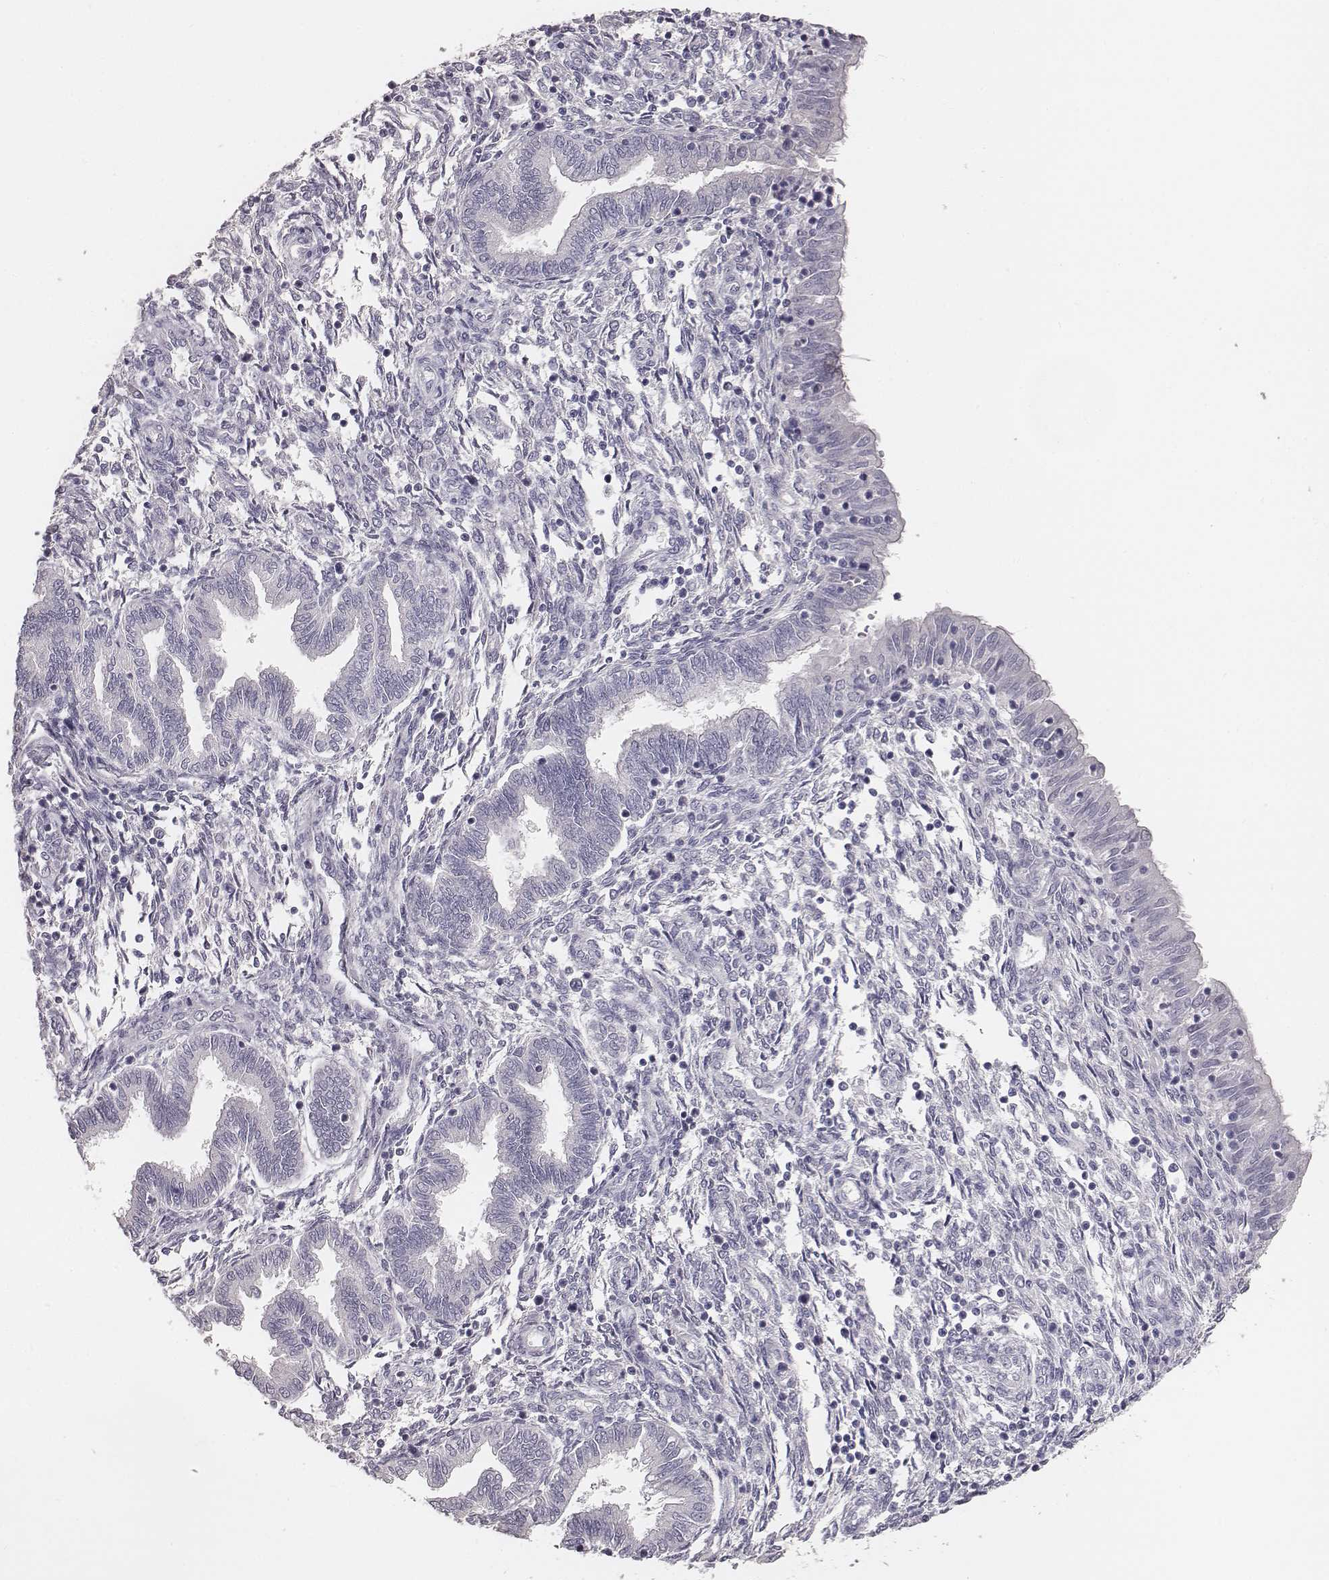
{"staining": {"intensity": "negative", "quantity": "none", "location": "none"}, "tissue": "endometrium", "cell_type": "Cells in endometrial stroma", "image_type": "normal", "snomed": [{"axis": "morphology", "description": "Normal tissue, NOS"}, {"axis": "topography", "description": "Endometrium"}], "caption": "Cells in endometrial stroma show no significant protein staining in normal endometrium.", "gene": "MYH6", "patient": {"sex": "female", "age": 42}}